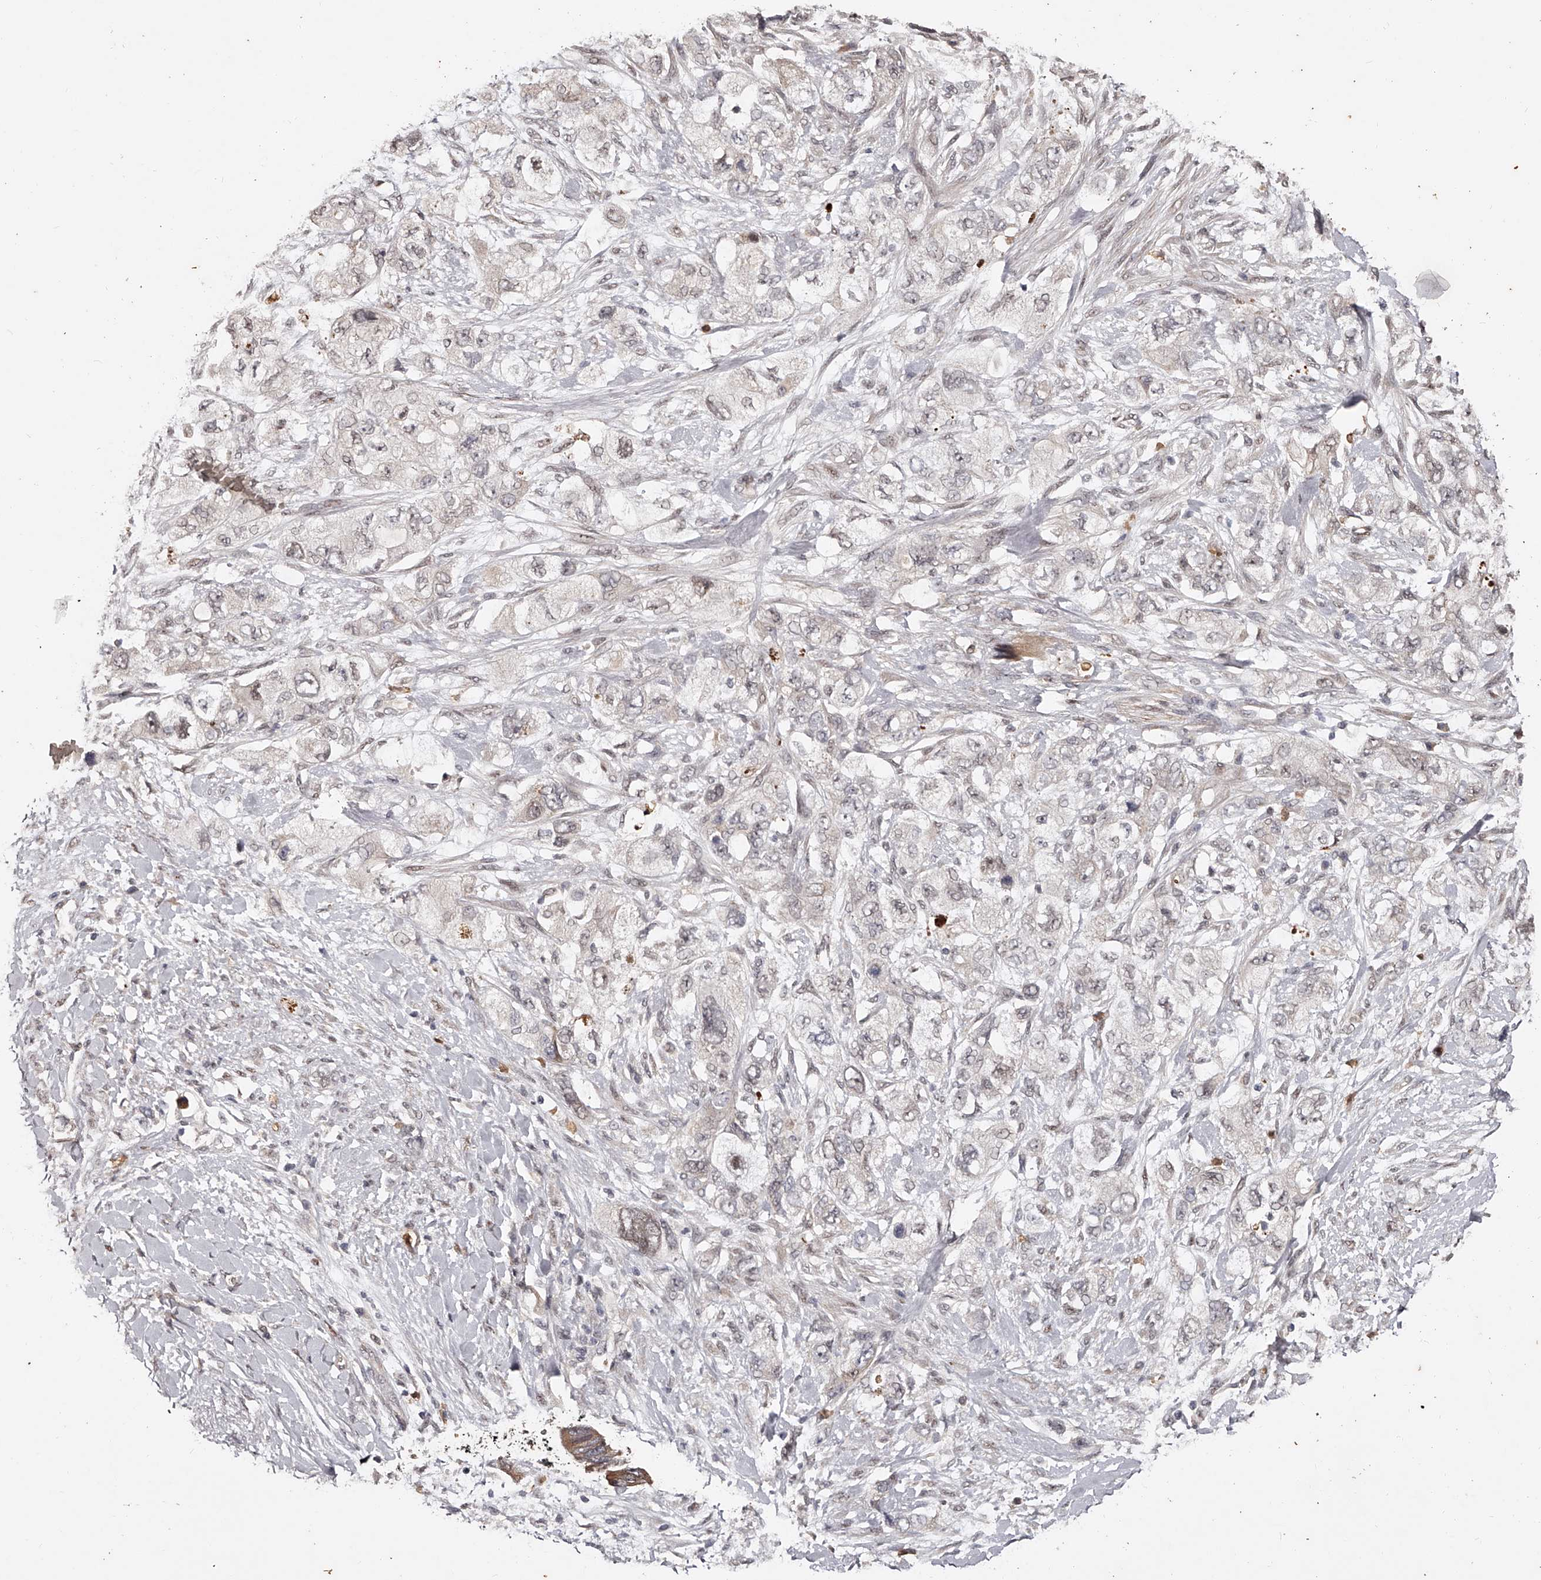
{"staining": {"intensity": "weak", "quantity": "<25%", "location": "cytoplasmic/membranous,nuclear"}, "tissue": "pancreatic cancer", "cell_type": "Tumor cells", "image_type": "cancer", "snomed": [{"axis": "morphology", "description": "Adenocarcinoma, NOS"}, {"axis": "topography", "description": "Pancreas"}], "caption": "The micrograph reveals no significant staining in tumor cells of adenocarcinoma (pancreatic).", "gene": "URGCP", "patient": {"sex": "female", "age": 73}}